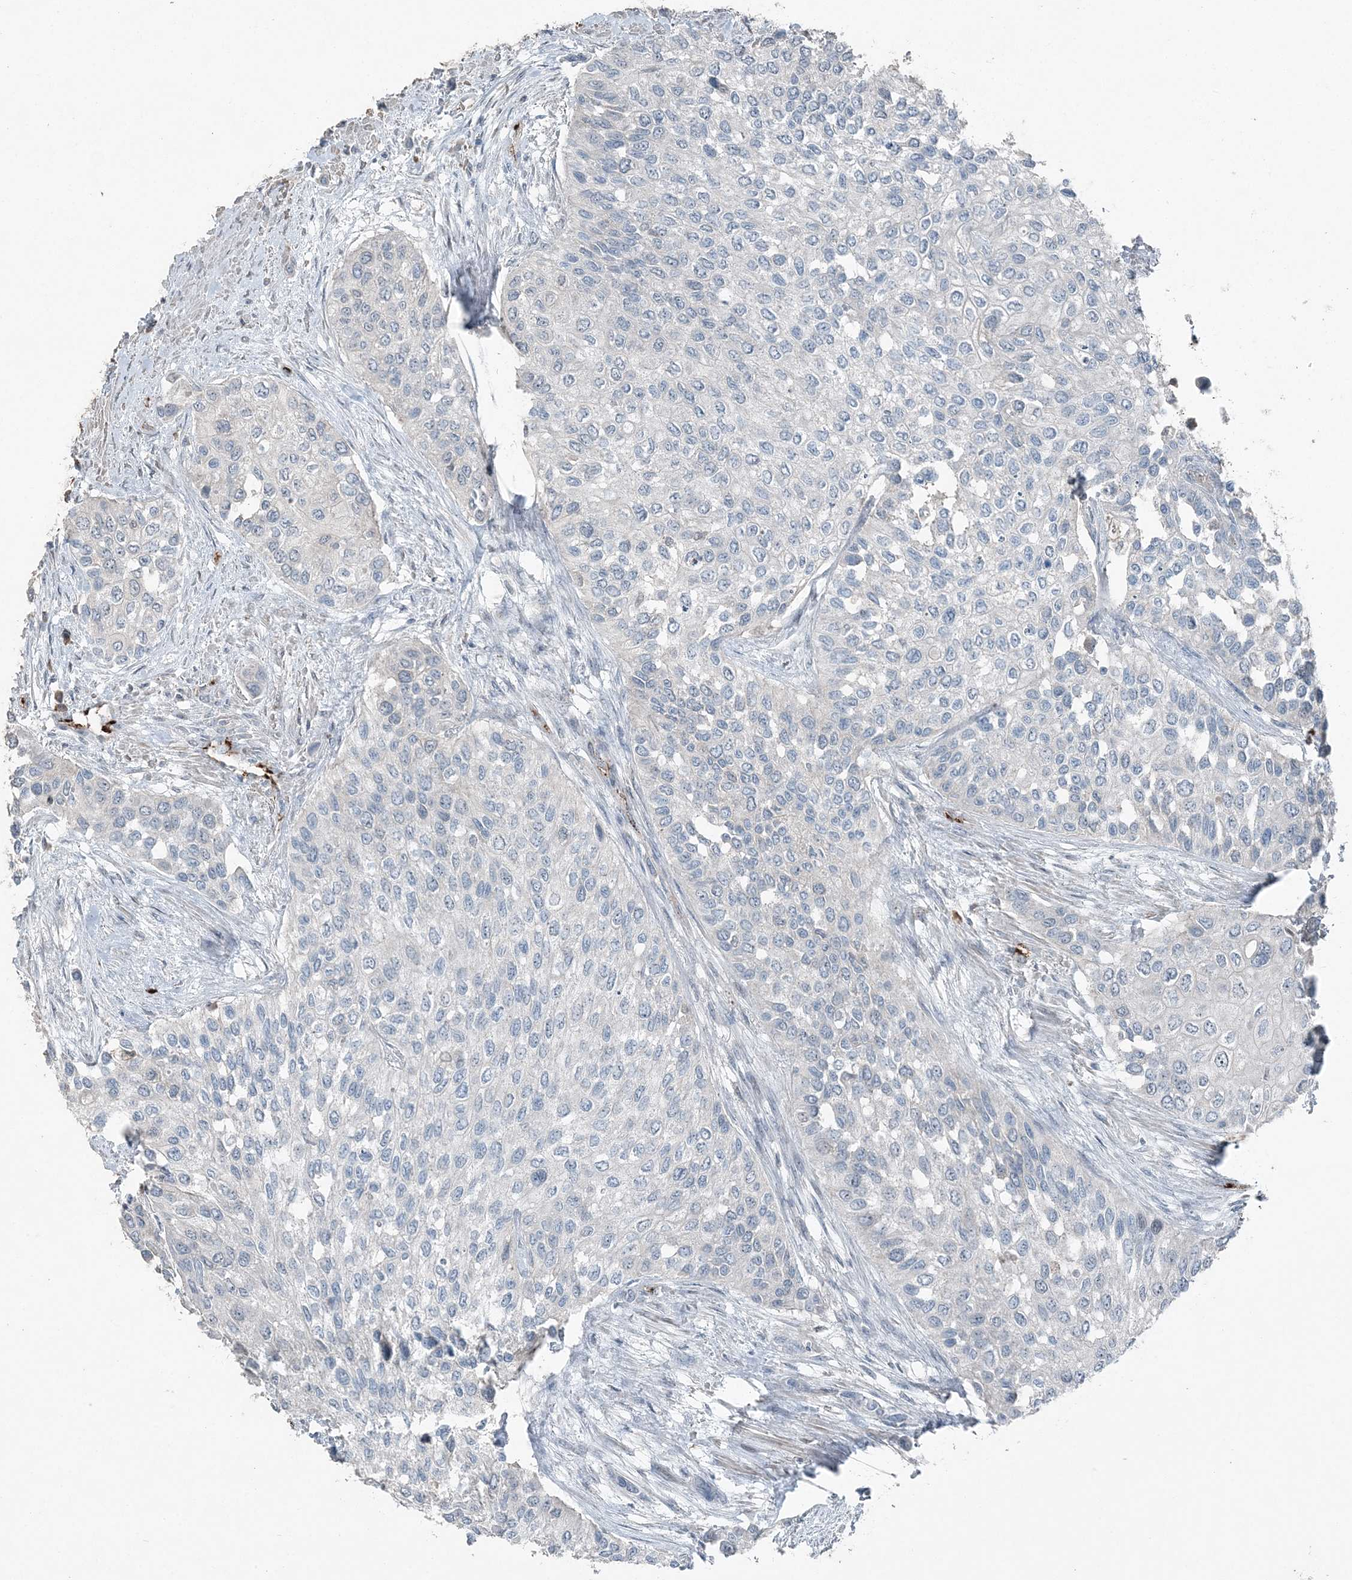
{"staining": {"intensity": "negative", "quantity": "none", "location": "none"}, "tissue": "urothelial cancer", "cell_type": "Tumor cells", "image_type": "cancer", "snomed": [{"axis": "morphology", "description": "Normal tissue, NOS"}, {"axis": "morphology", "description": "Urothelial carcinoma, High grade"}, {"axis": "topography", "description": "Vascular tissue"}, {"axis": "topography", "description": "Urinary bladder"}], "caption": "Immunohistochemistry (IHC) of urothelial cancer demonstrates no expression in tumor cells.", "gene": "ELOVL7", "patient": {"sex": "female", "age": 56}}